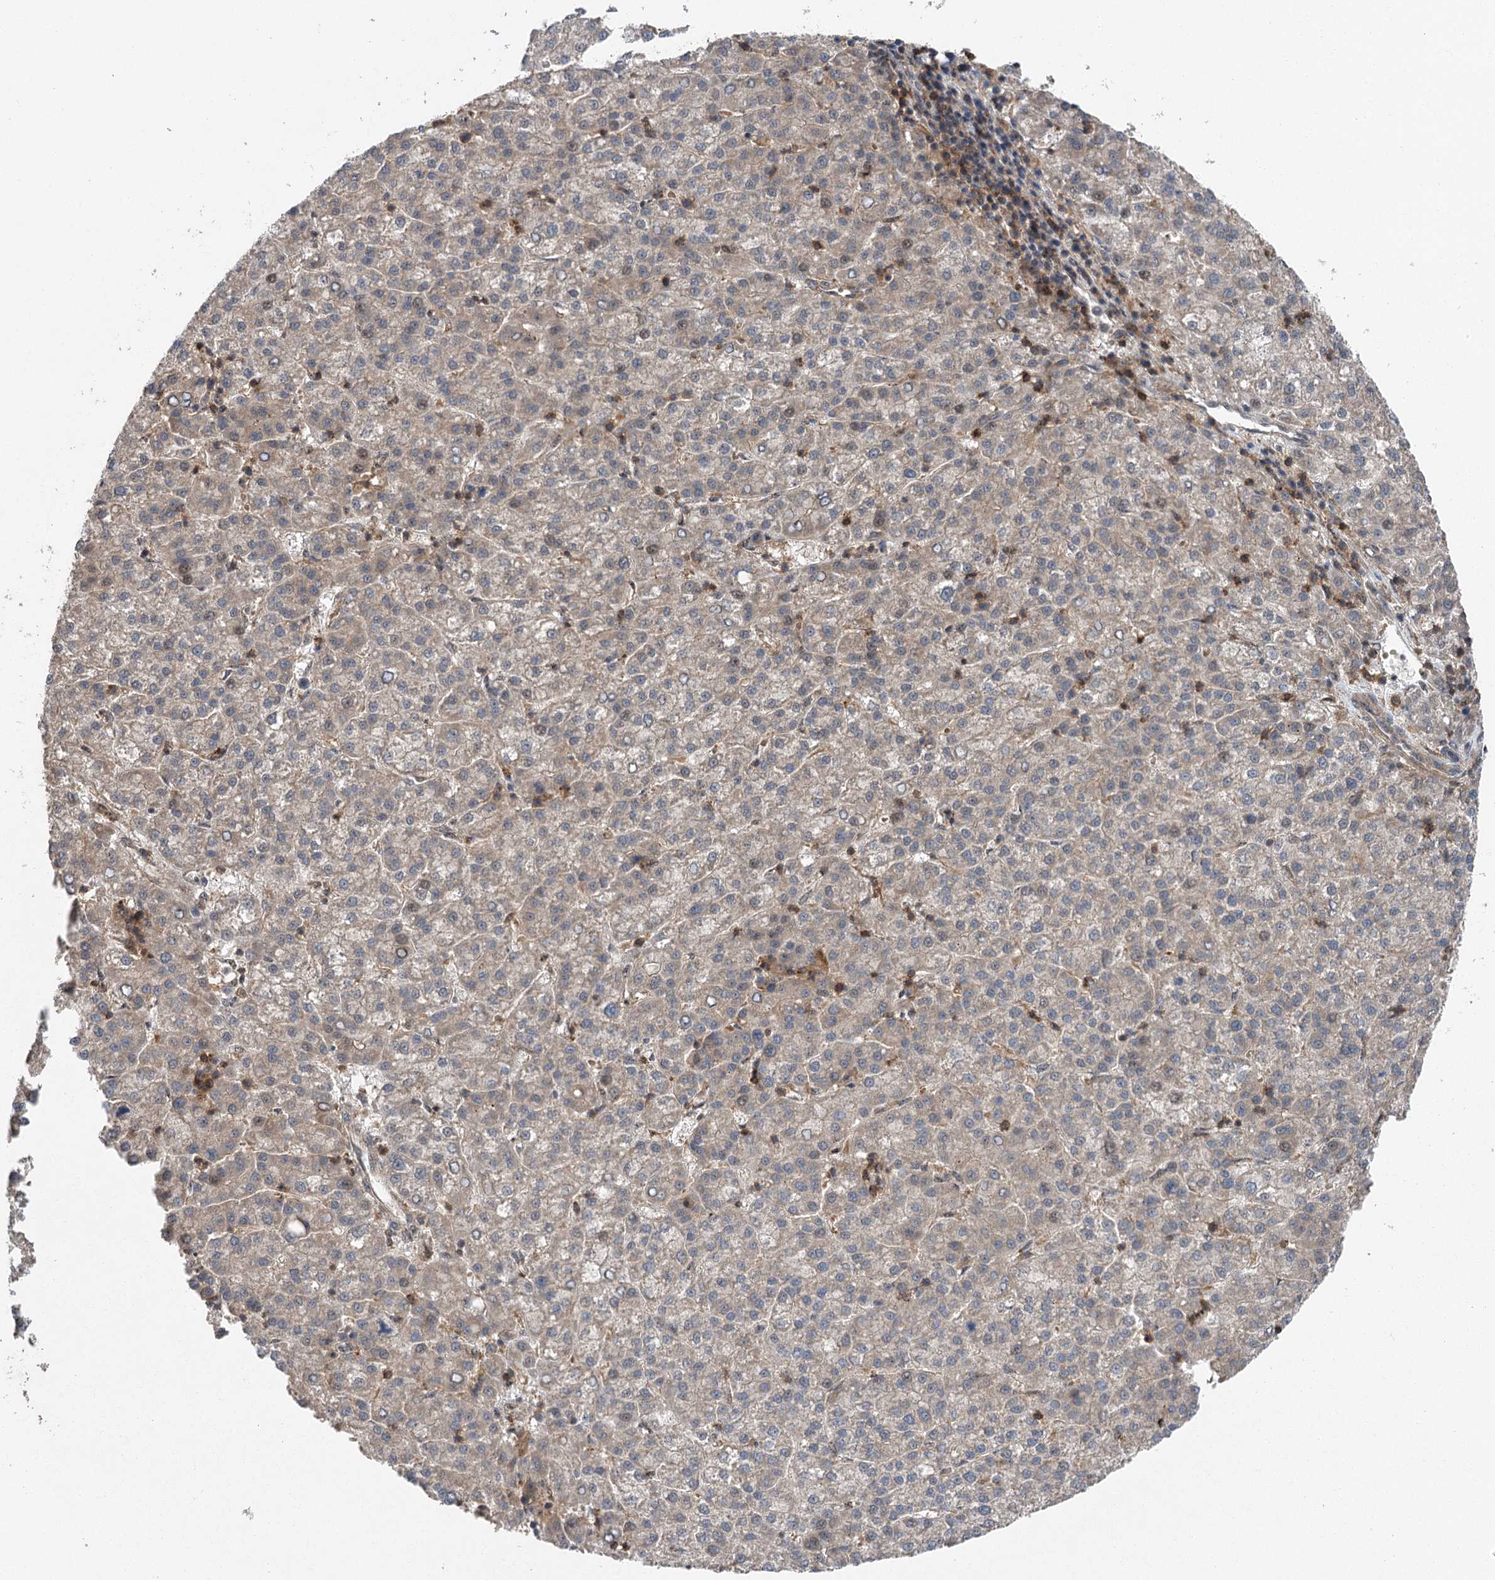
{"staining": {"intensity": "negative", "quantity": "none", "location": "none"}, "tissue": "liver cancer", "cell_type": "Tumor cells", "image_type": "cancer", "snomed": [{"axis": "morphology", "description": "Carcinoma, Hepatocellular, NOS"}, {"axis": "topography", "description": "Liver"}], "caption": "Immunohistochemistry of liver cancer (hepatocellular carcinoma) demonstrates no positivity in tumor cells. The staining was performed using DAB (3,3'-diaminobenzidine) to visualize the protein expression in brown, while the nuclei were stained in blue with hematoxylin (Magnification: 20x).", "gene": "C12orf4", "patient": {"sex": "female", "age": 58}}